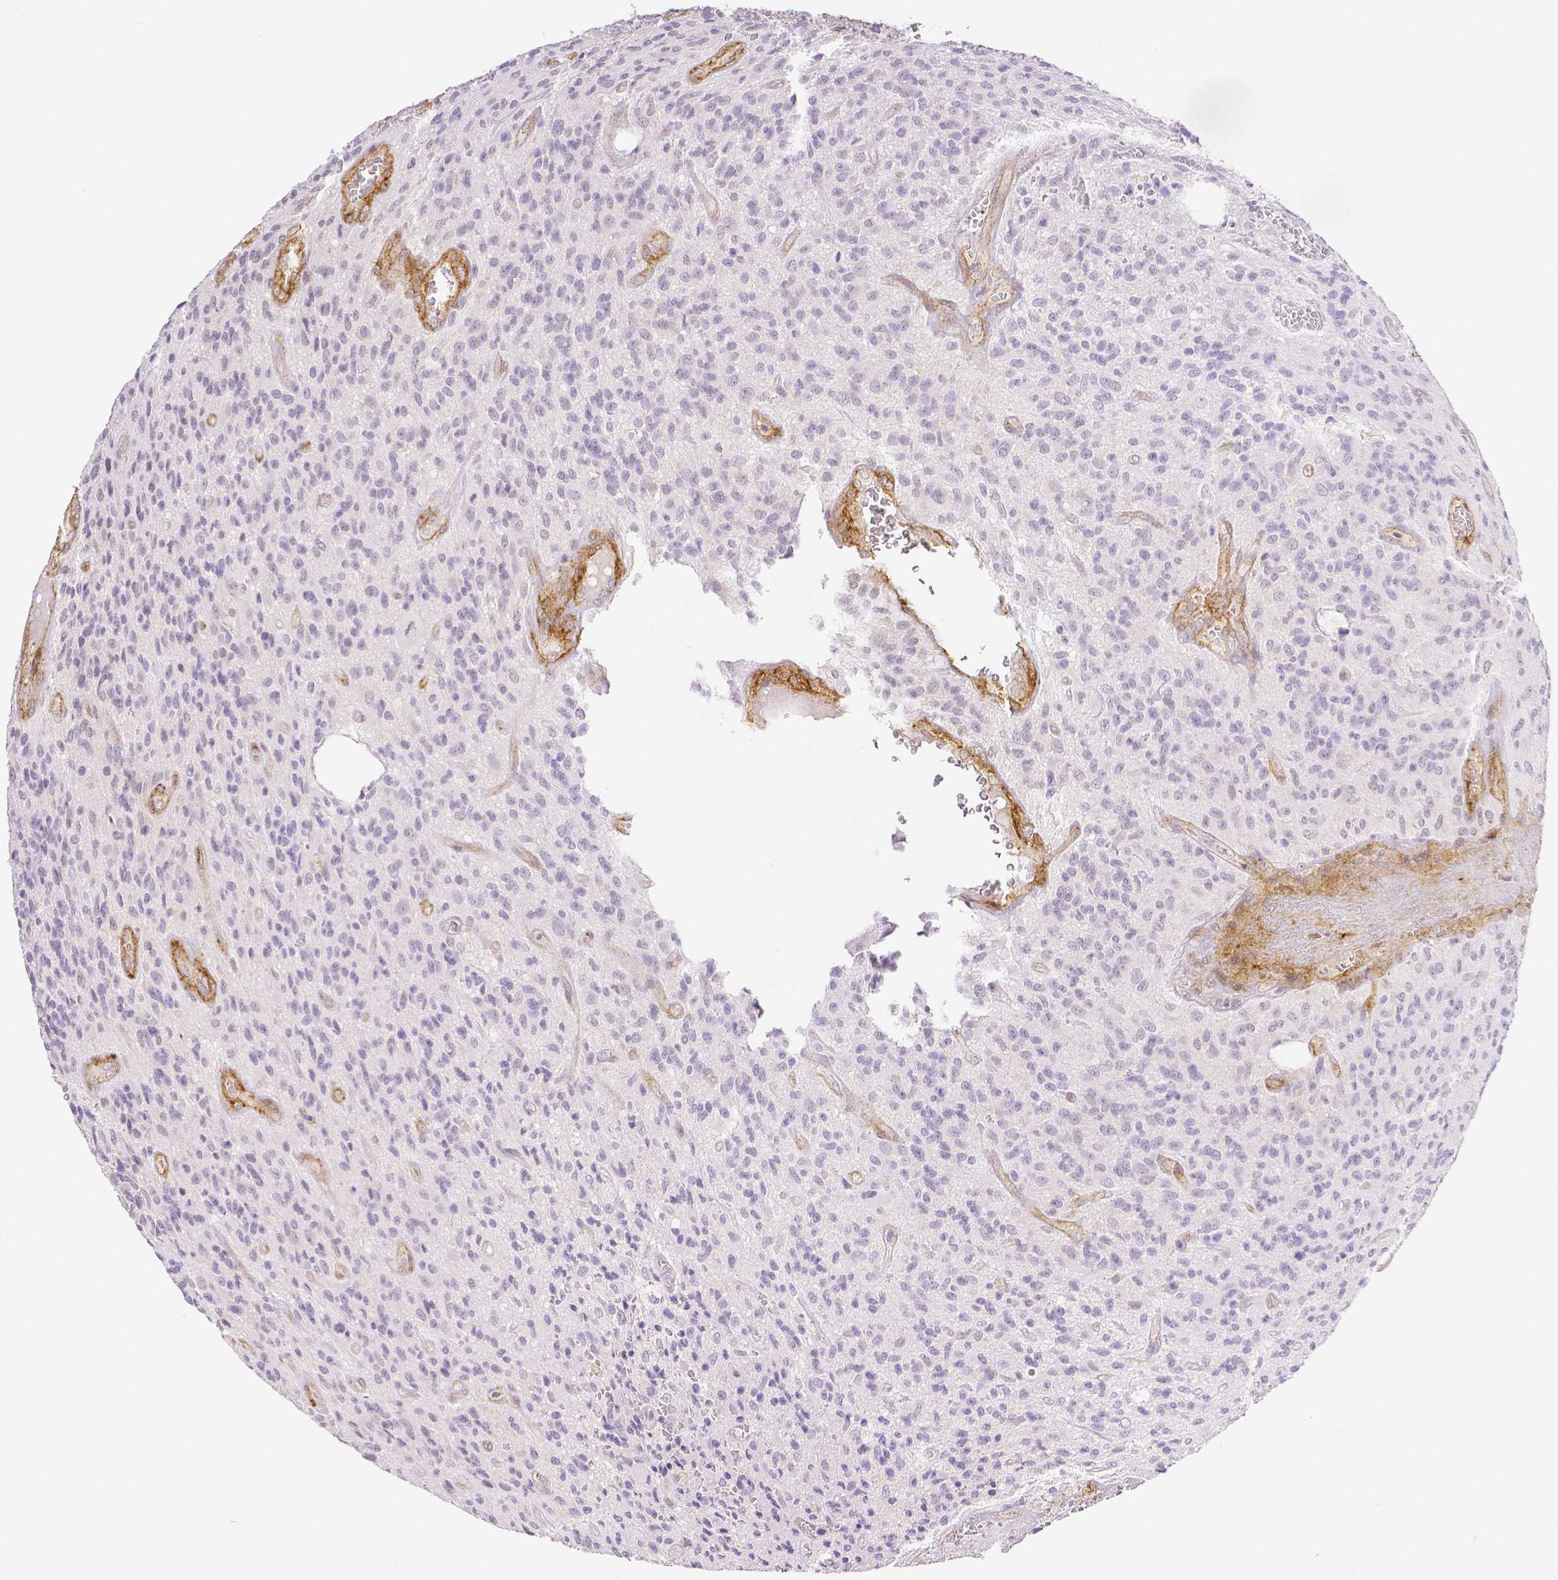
{"staining": {"intensity": "negative", "quantity": "none", "location": "none"}, "tissue": "glioma", "cell_type": "Tumor cells", "image_type": "cancer", "snomed": [{"axis": "morphology", "description": "Glioma, malignant, High grade"}, {"axis": "topography", "description": "Brain"}], "caption": "This is an IHC image of human malignant glioma (high-grade). There is no staining in tumor cells.", "gene": "THY1", "patient": {"sex": "male", "age": 76}}